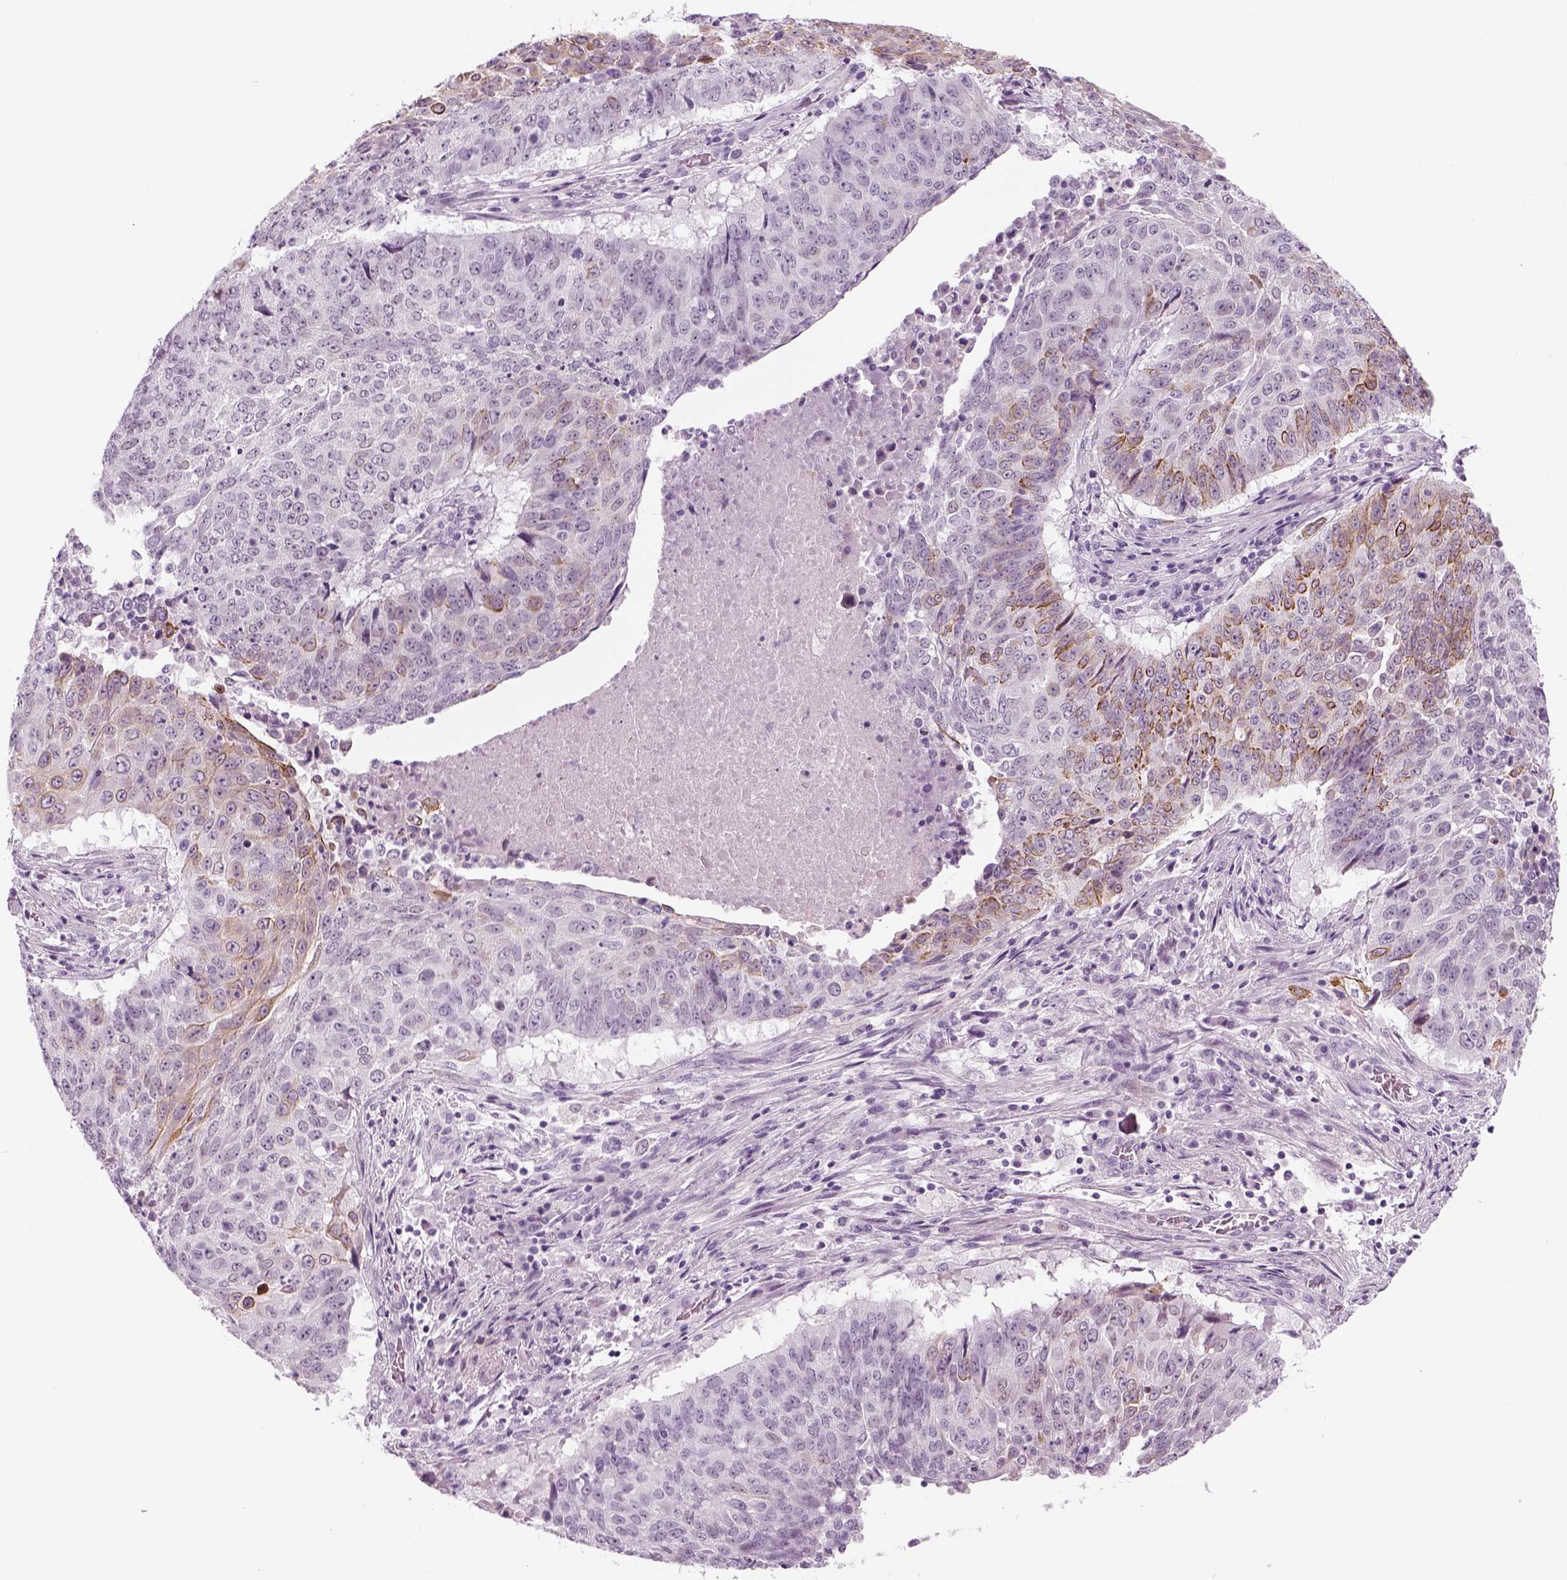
{"staining": {"intensity": "moderate", "quantity": "<25%", "location": "cytoplasmic/membranous"}, "tissue": "lung cancer", "cell_type": "Tumor cells", "image_type": "cancer", "snomed": [{"axis": "morphology", "description": "Normal tissue, NOS"}, {"axis": "morphology", "description": "Squamous cell carcinoma, NOS"}, {"axis": "topography", "description": "Bronchus"}, {"axis": "topography", "description": "Lung"}], "caption": "High-magnification brightfield microscopy of squamous cell carcinoma (lung) stained with DAB (3,3'-diaminobenzidine) (brown) and counterstained with hematoxylin (blue). tumor cells exhibit moderate cytoplasmic/membranous expression is identified in about<25% of cells.", "gene": "KRT75", "patient": {"sex": "male", "age": 64}}